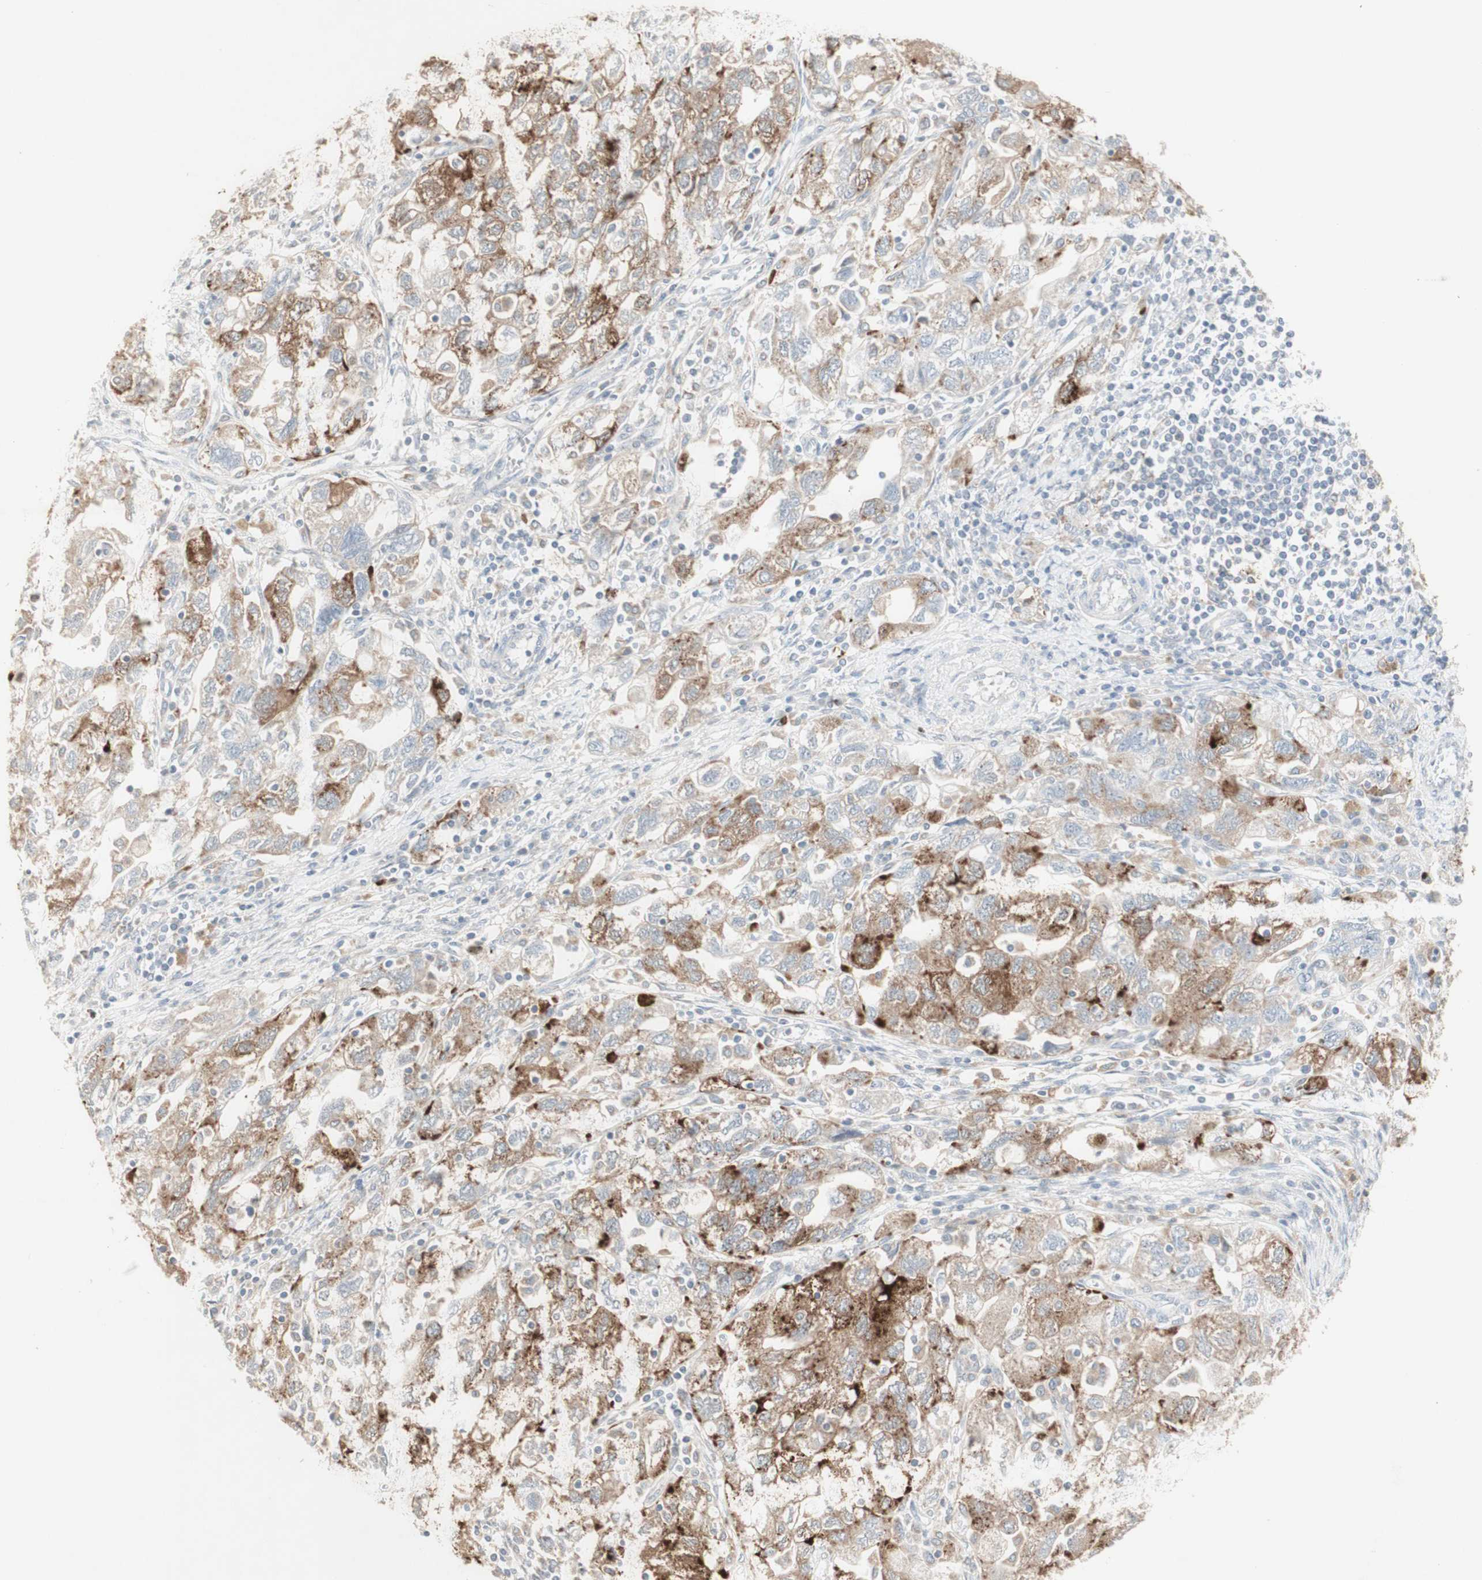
{"staining": {"intensity": "moderate", "quantity": ">75%", "location": "cytoplasmic/membranous"}, "tissue": "ovarian cancer", "cell_type": "Tumor cells", "image_type": "cancer", "snomed": [{"axis": "morphology", "description": "Carcinoma, NOS"}, {"axis": "morphology", "description": "Cystadenocarcinoma, serous, NOS"}, {"axis": "topography", "description": "Ovary"}], "caption": "Protein expression by immunohistochemistry reveals moderate cytoplasmic/membranous staining in about >75% of tumor cells in ovarian serous cystadenocarcinoma.", "gene": "ATP6V1B1", "patient": {"sex": "female", "age": 69}}